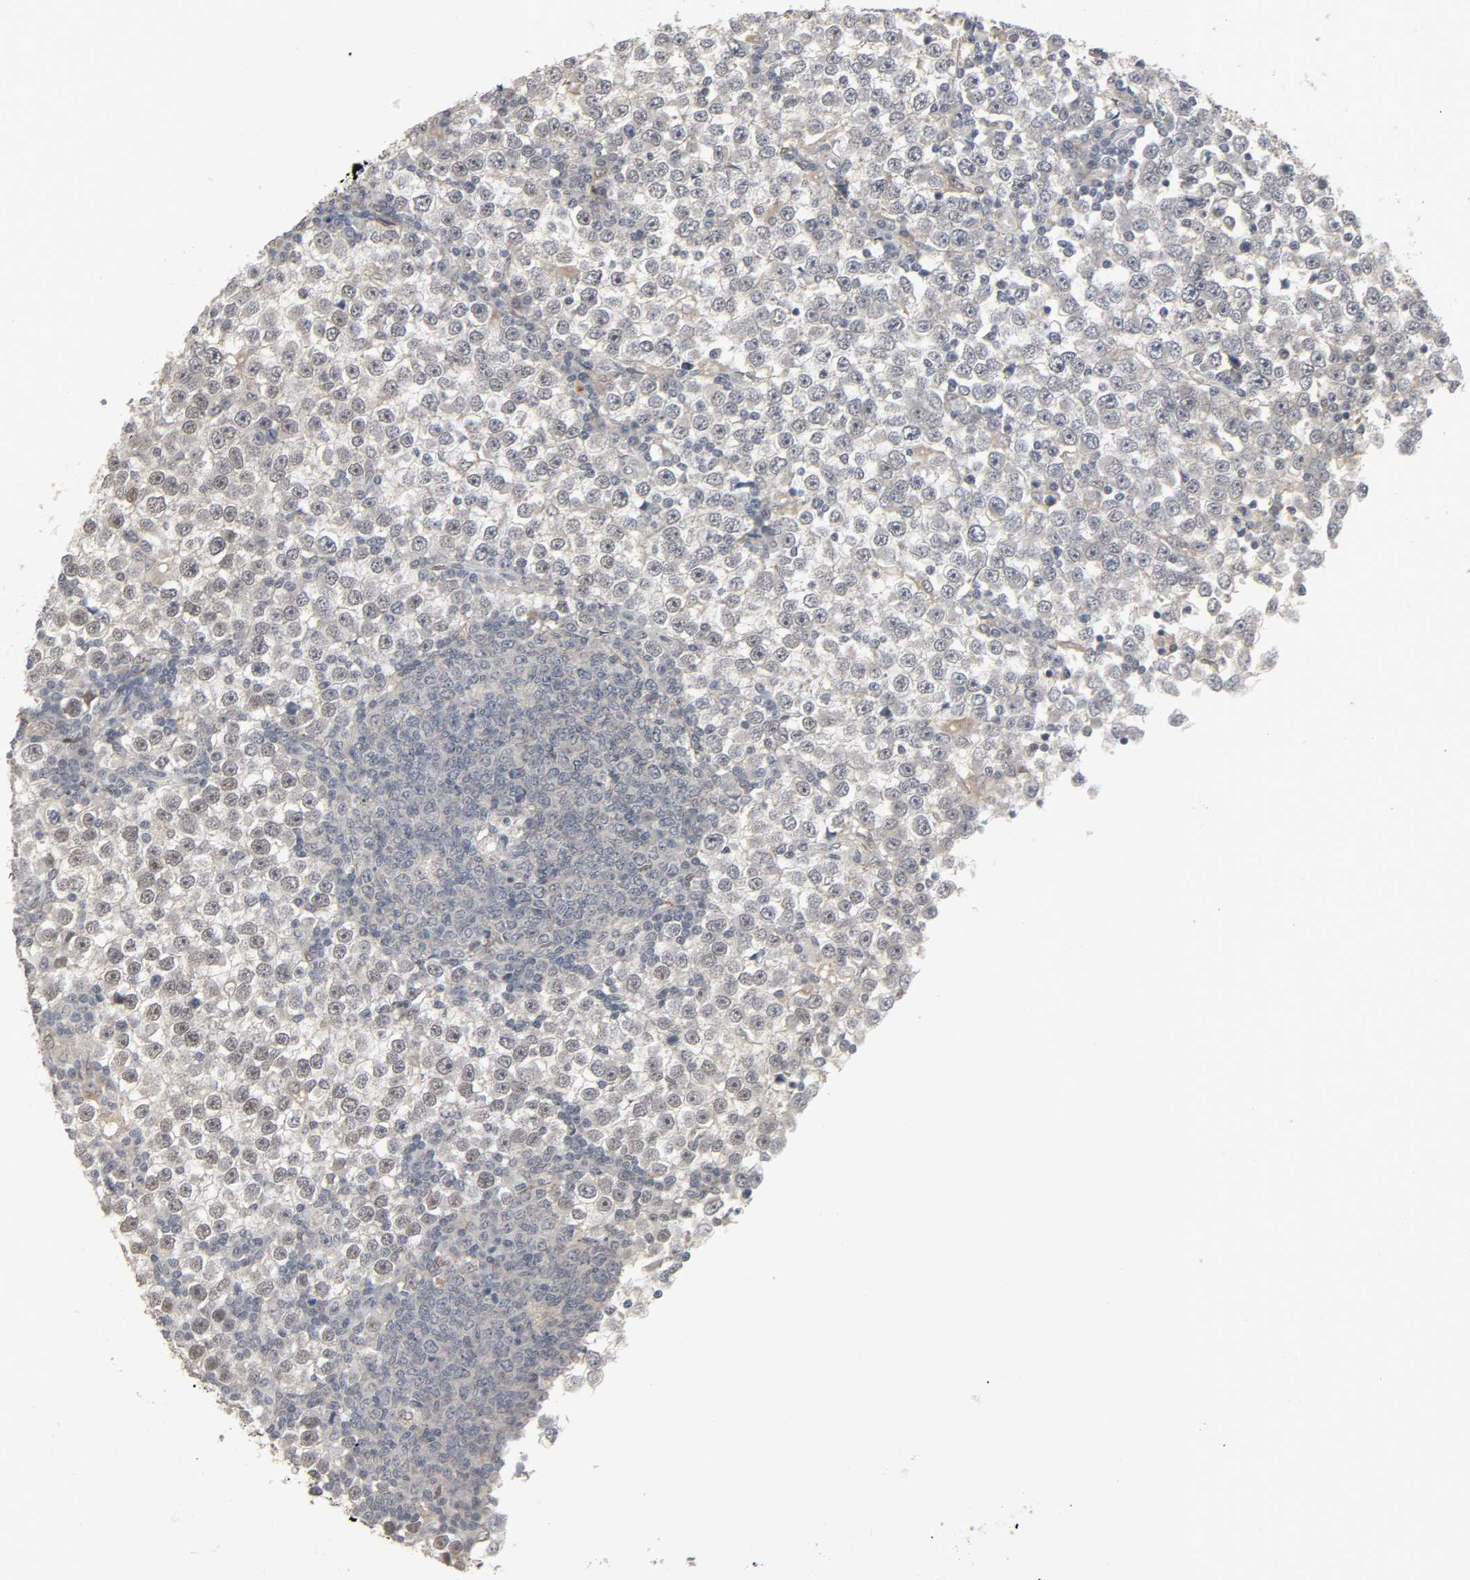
{"staining": {"intensity": "negative", "quantity": "none", "location": "none"}, "tissue": "testis cancer", "cell_type": "Tumor cells", "image_type": "cancer", "snomed": [{"axis": "morphology", "description": "Seminoma, NOS"}, {"axis": "topography", "description": "Testis"}], "caption": "IHC photomicrograph of neoplastic tissue: testis cancer stained with DAB (3,3'-diaminobenzidine) displays no significant protein expression in tumor cells.", "gene": "ZNF222", "patient": {"sex": "male", "age": 65}}